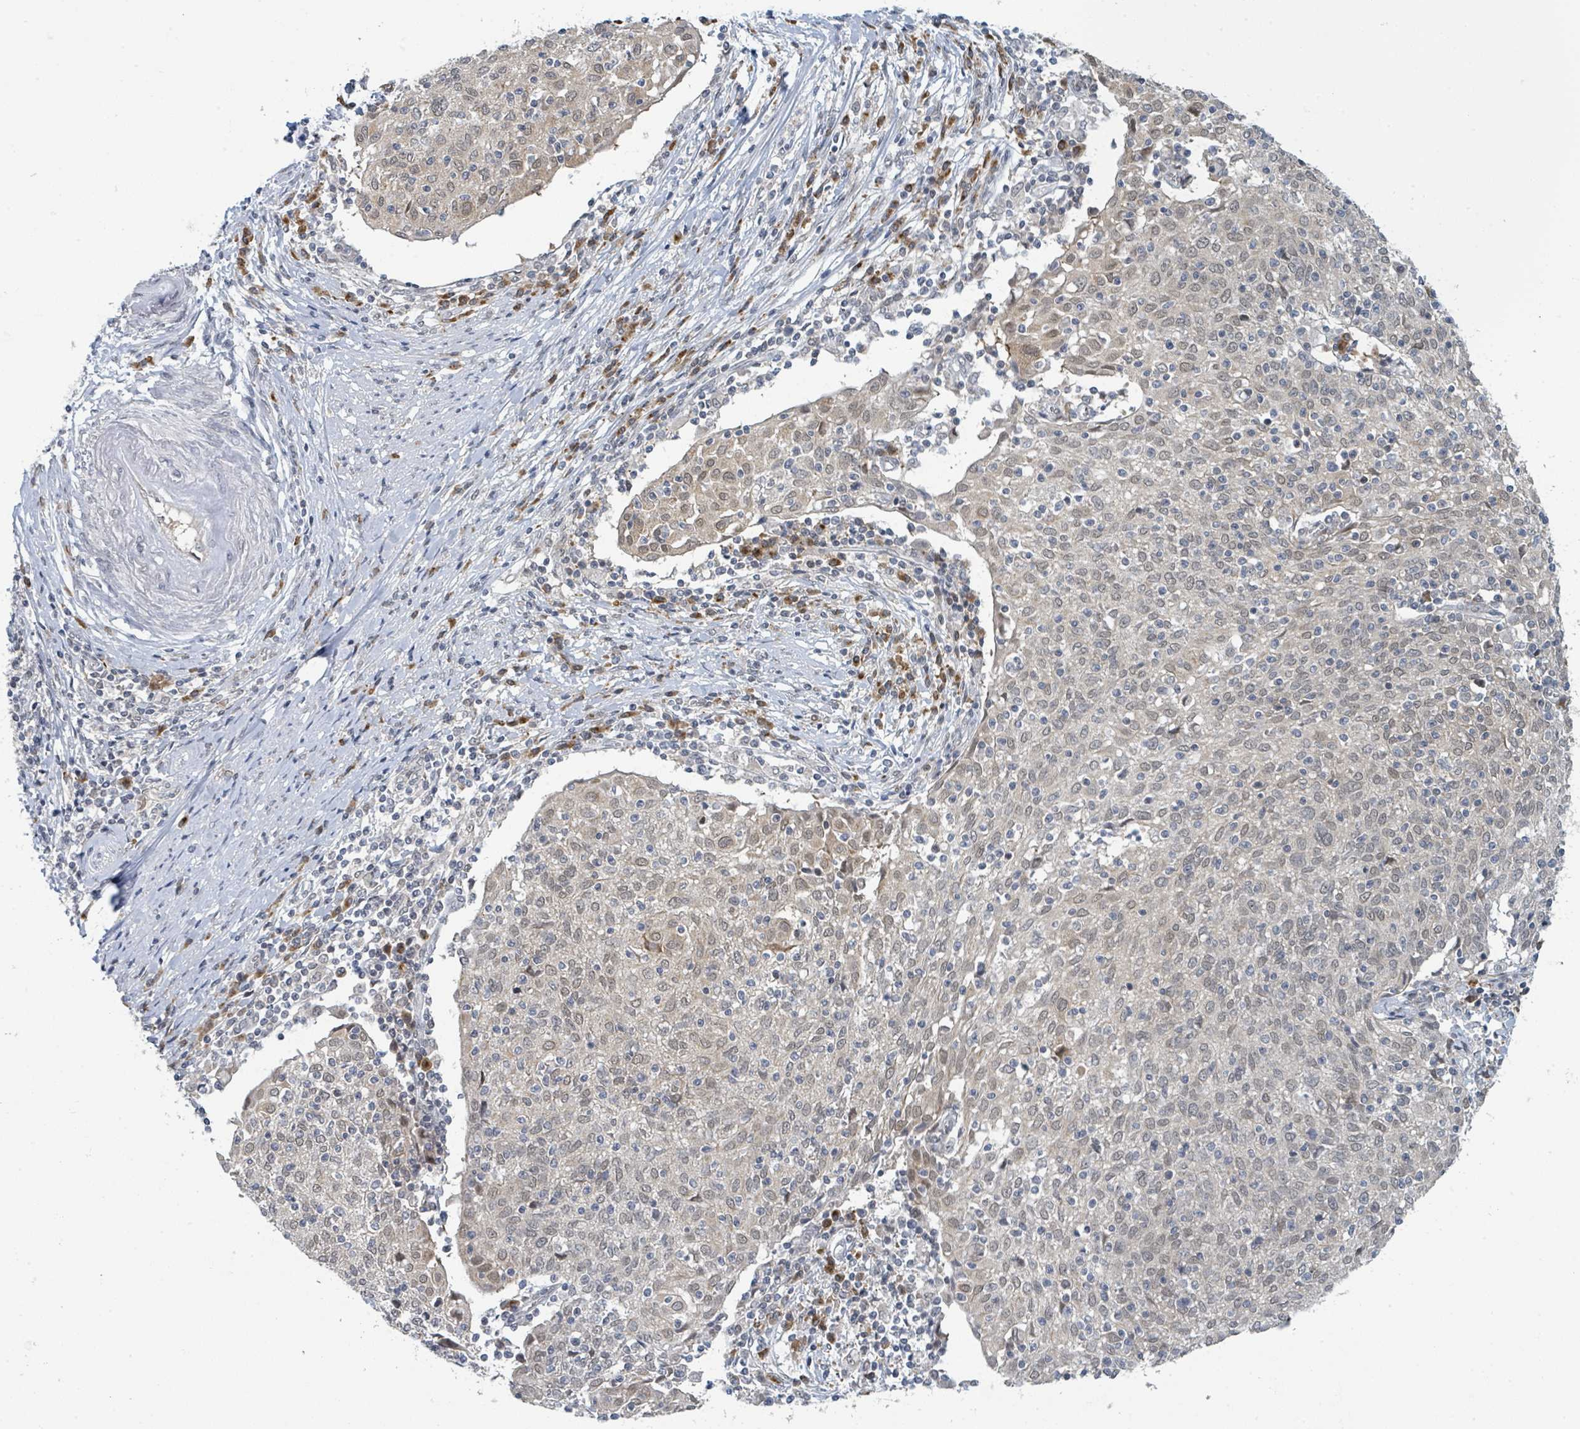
{"staining": {"intensity": "weak", "quantity": ">75%", "location": "cytoplasmic/membranous,nuclear"}, "tissue": "cervical cancer", "cell_type": "Tumor cells", "image_type": "cancer", "snomed": [{"axis": "morphology", "description": "Squamous cell carcinoma, NOS"}, {"axis": "topography", "description": "Cervix"}], "caption": "Squamous cell carcinoma (cervical) stained with IHC exhibits weak cytoplasmic/membranous and nuclear staining in about >75% of tumor cells.", "gene": "ANKRD55", "patient": {"sex": "female", "age": 52}}